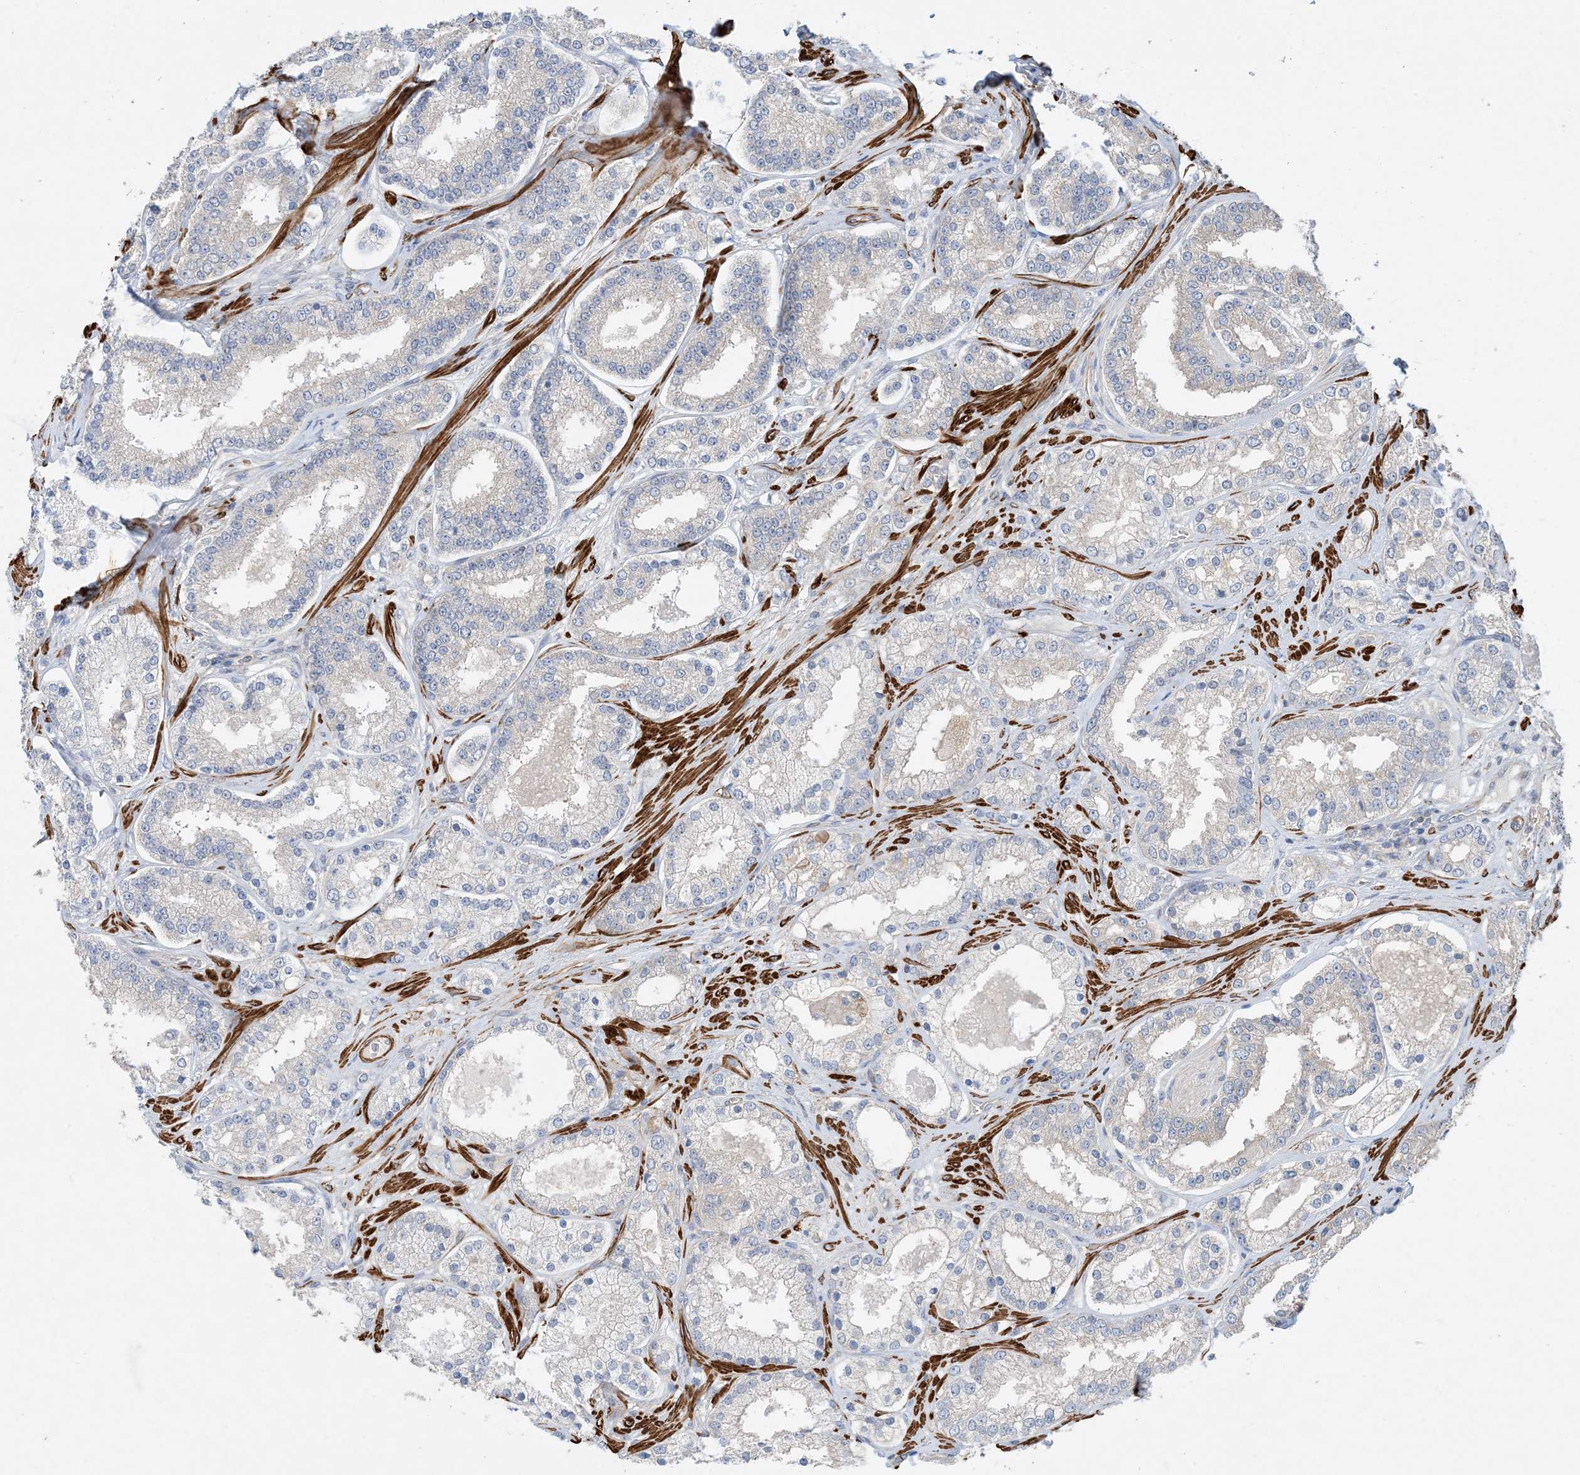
{"staining": {"intensity": "negative", "quantity": "none", "location": "none"}, "tissue": "prostate cancer", "cell_type": "Tumor cells", "image_type": "cancer", "snomed": [{"axis": "morphology", "description": "Normal tissue, NOS"}, {"axis": "morphology", "description": "Adenocarcinoma, High grade"}, {"axis": "topography", "description": "Prostate"}], "caption": "High magnification brightfield microscopy of prostate cancer stained with DAB (brown) and counterstained with hematoxylin (blue): tumor cells show no significant expression.", "gene": "KIFBP", "patient": {"sex": "male", "age": 83}}